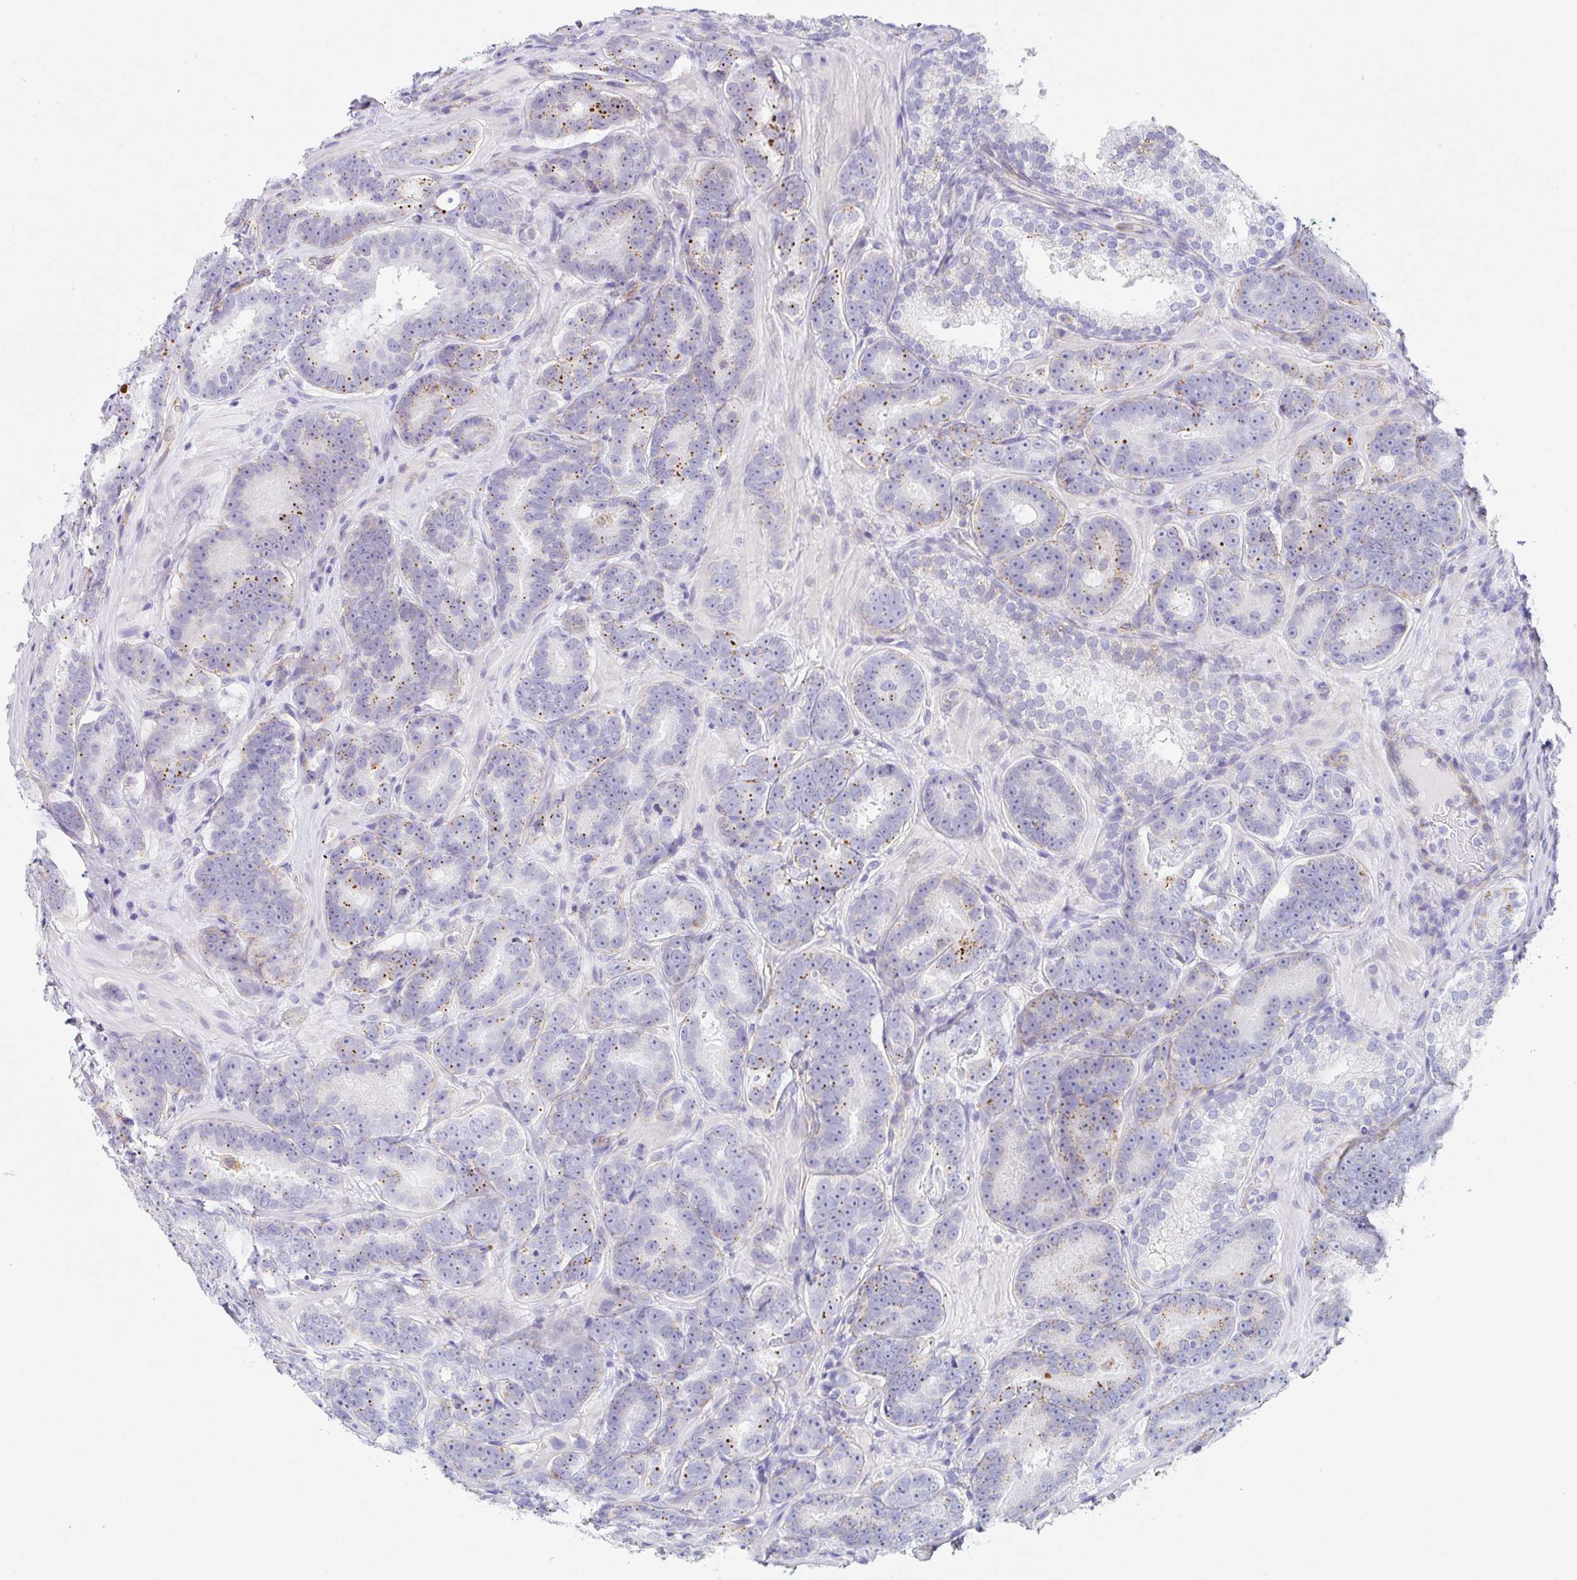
{"staining": {"intensity": "strong", "quantity": "<25%", "location": "cytoplasmic/membranous"}, "tissue": "prostate cancer", "cell_type": "Tumor cells", "image_type": "cancer", "snomed": [{"axis": "morphology", "description": "Adenocarcinoma, Low grade"}, {"axis": "topography", "description": "Prostate"}], "caption": "Immunohistochemistry staining of prostate low-grade adenocarcinoma, which shows medium levels of strong cytoplasmic/membranous expression in about <25% of tumor cells indicating strong cytoplasmic/membranous protein positivity. The staining was performed using DAB (brown) for protein detection and nuclei were counterstained in hematoxylin (blue).", "gene": "DKK4", "patient": {"sex": "male", "age": 62}}